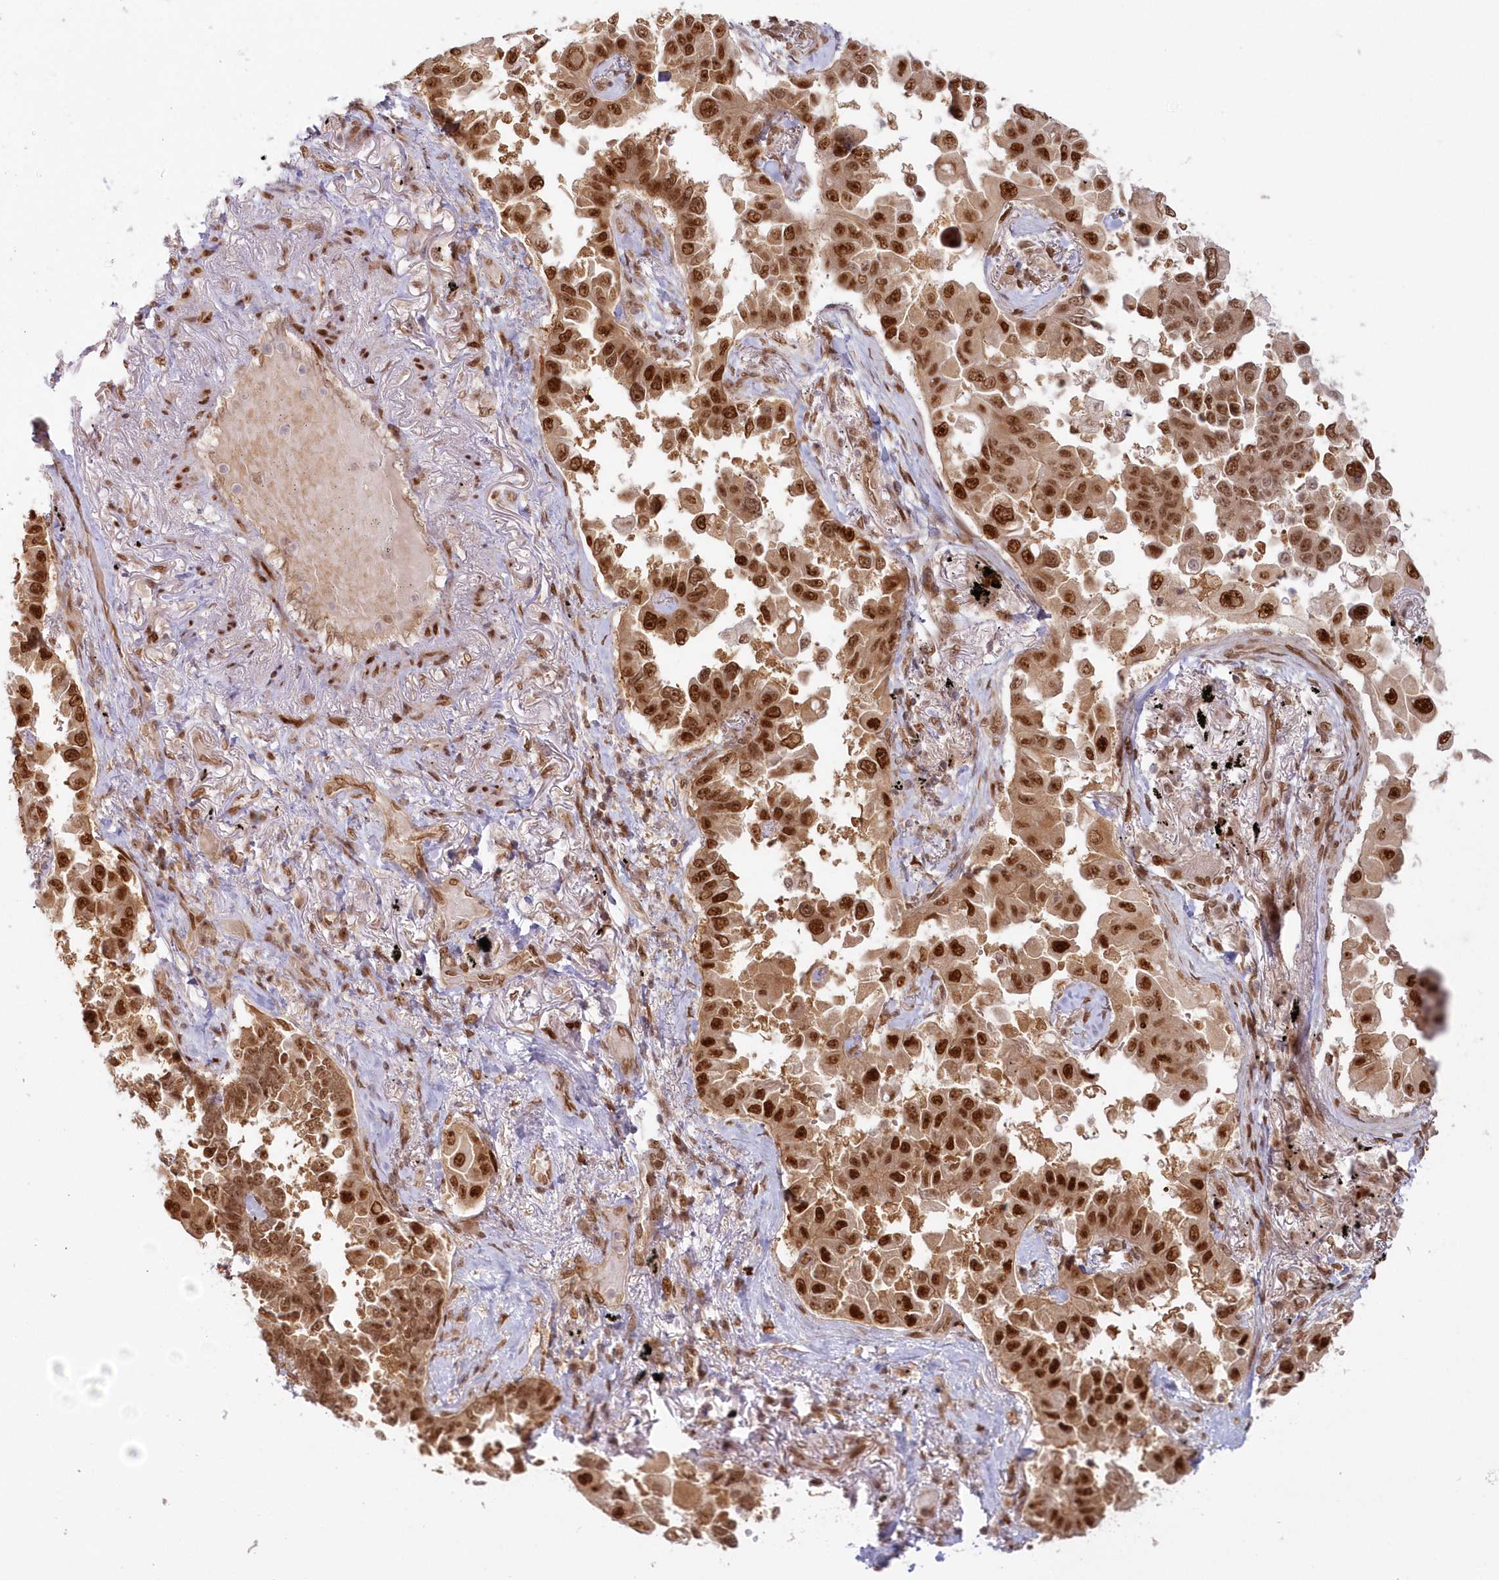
{"staining": {"intensity": "strong", "quantity": ">75%", "location": "cytoplasmic/membranous,nuclear"}, "tissue": "lung cancer", "cell_type": "Tumor cells", "image_type": "cancer", "snomed": [{"axis": "morphology", "description": "Adenocarcinoma, NOS"}, {"axis": "topography", "description": "Lung"}], "caption": "Protein staining exhibits strong cytoplasmic/membranous and nuclear positivity in approximately >75% of tumor cells in lung adenocarcinoma. Using DAB (brown) and hematoxylin (blue) stains, captured at high magnification using brightfield microscopy.", "gene": "TOGARAM2", "patient": {"sex": "female", "age": 67}}